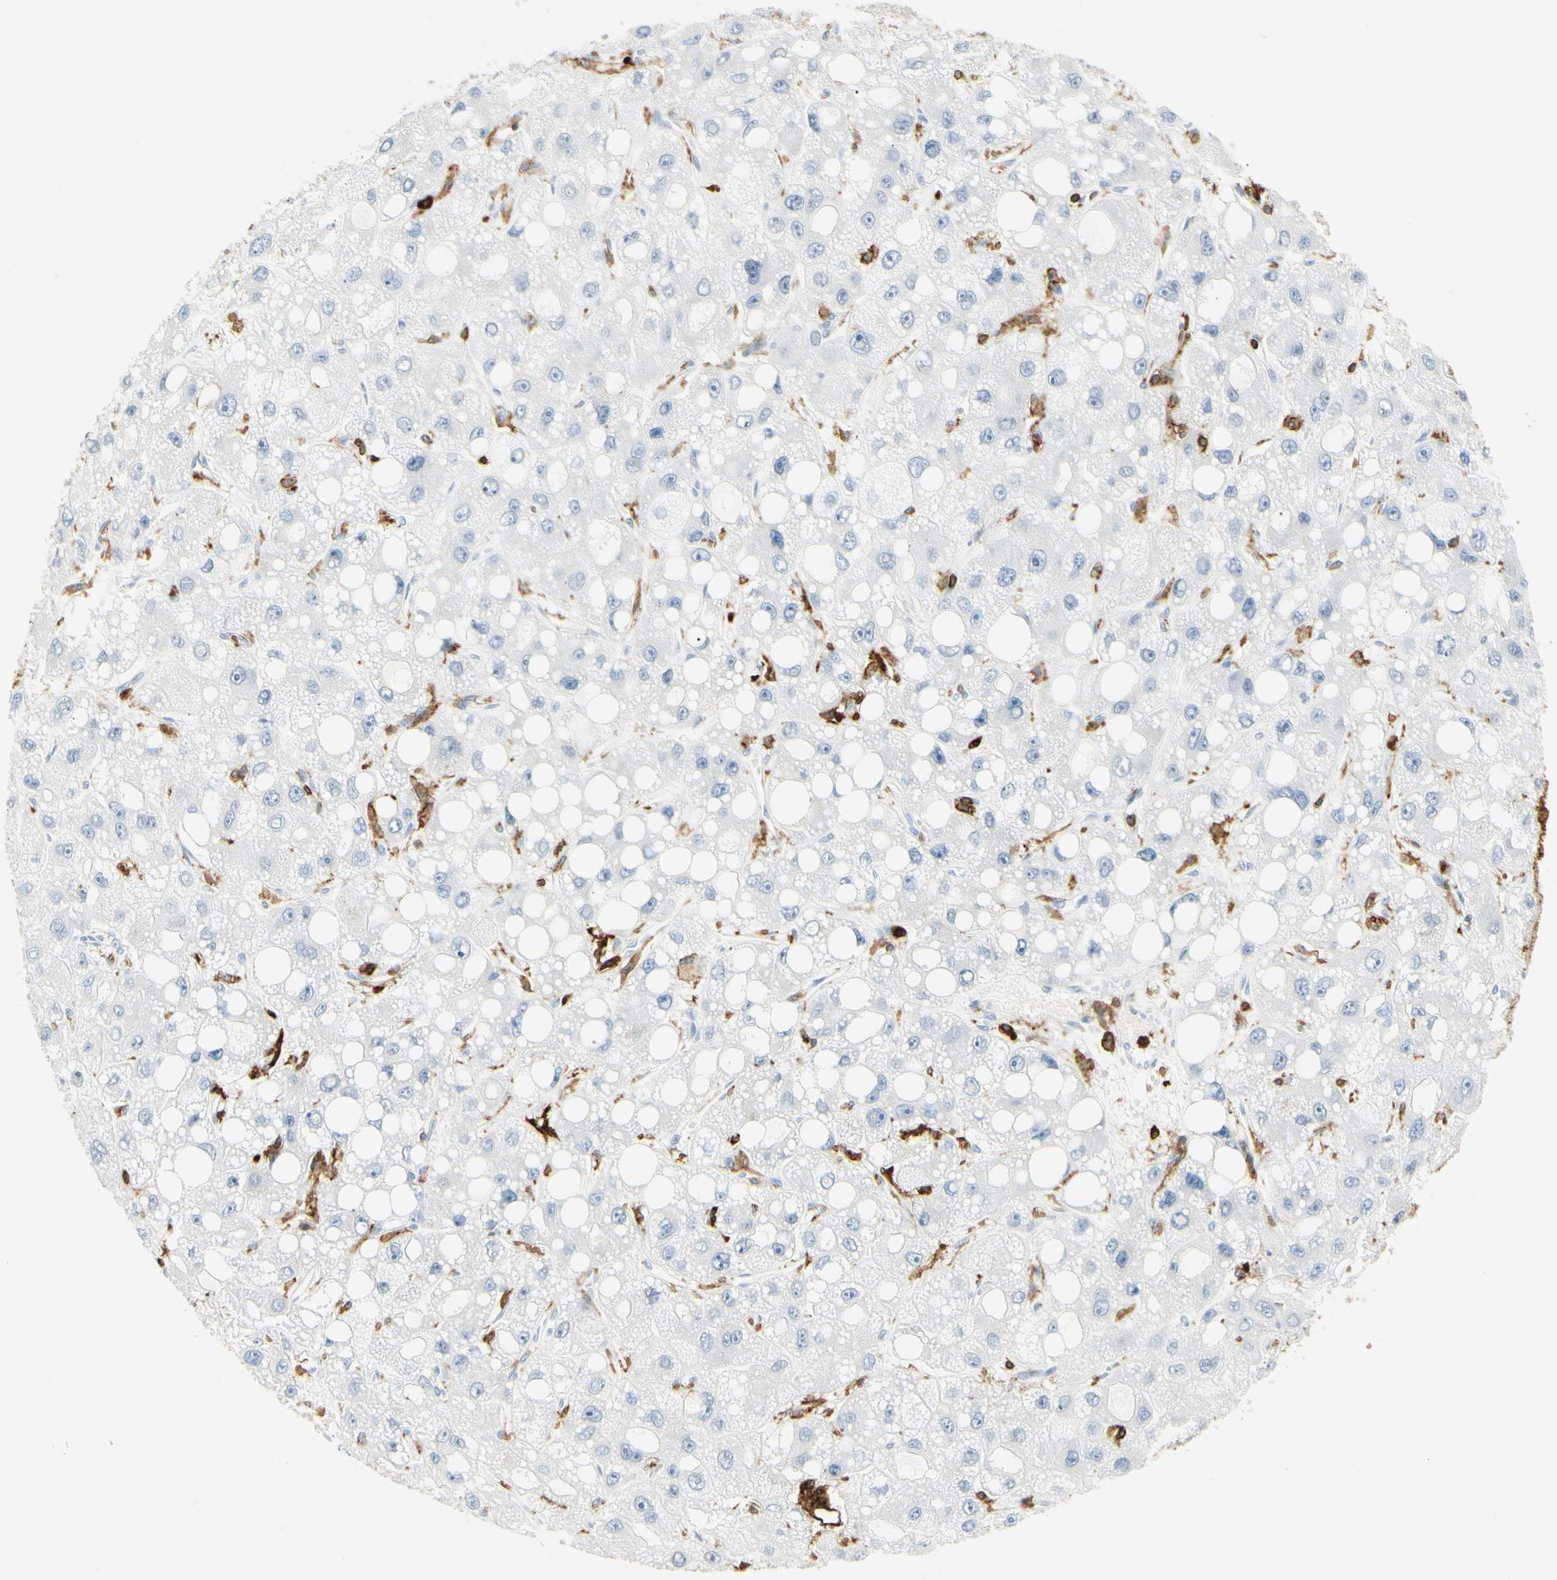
{"staining": {"intensity": "negative", "quantity": "none", "location": "none"}, "tissue": "liver cancer", "cell_type": "Tumor cells", "image_type": "cancer", "snomed": [{"axis": "morphology", "description": "Carcinoma, Hepatocellular, NOS"}, {"axis": "topography", "description": "Liver"}], "caption": "The image shows no staining of tumor cells in liver cancer.", "gene": "ITGB2", "patient": {"sex": "male", "age": 55}}